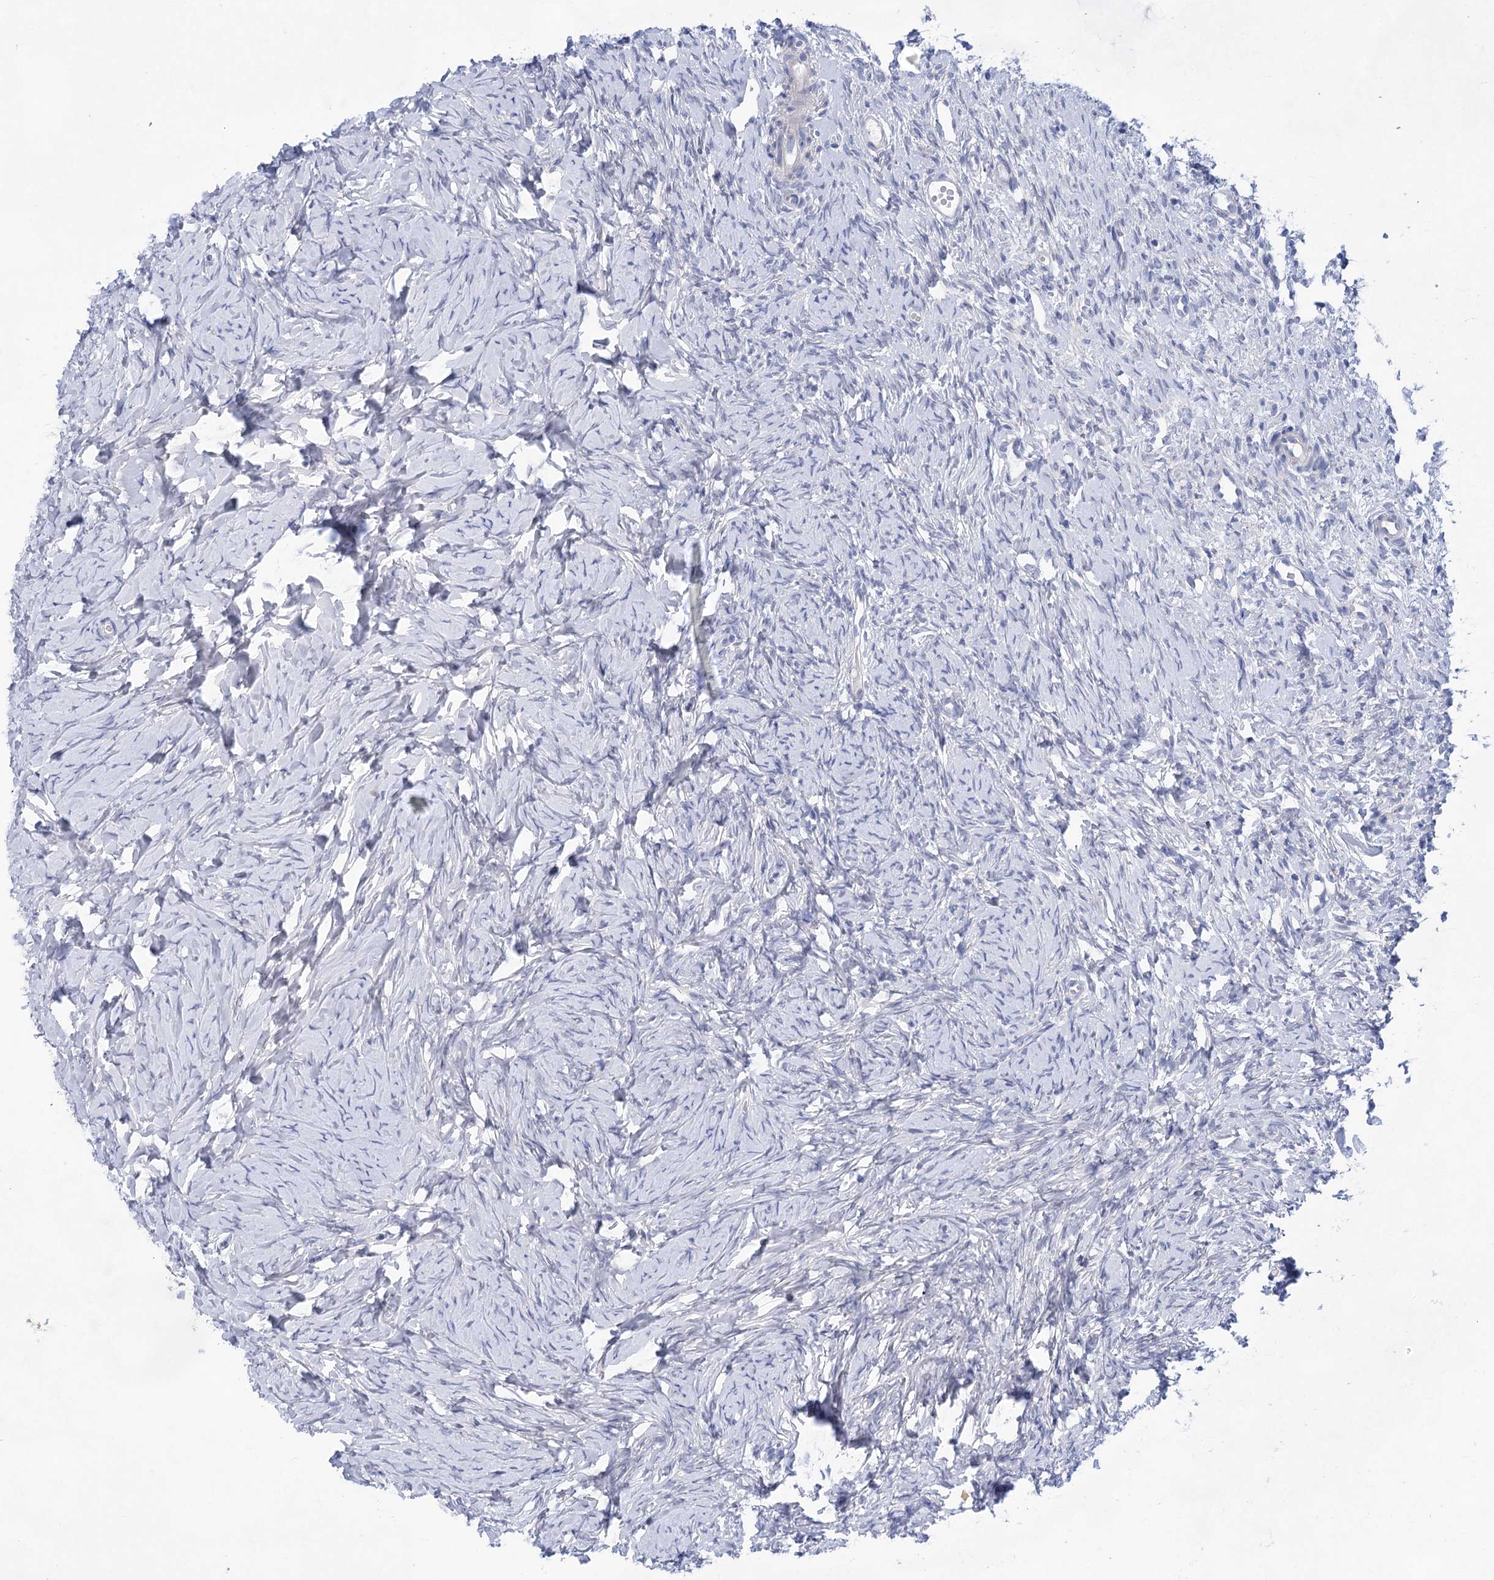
{"staining": {"intensity": "negative", "quantity": "none", "location": "none"}, "tissue": "ovary", "cell_type": "Ovarian stroma cells", "image_type": "normal", "snomed": [{"axis": "morphology", "description": "Normal tissue, NOS"}, {"axis": "topography", "description": "Ovary"}], "caption": "An IHC photomicrograph of normal ovary is shown. There is no staining in ovarian stroma cells of ovary.", "gene": "LALBA", "patient": {"sex": "female", "age": 51}}